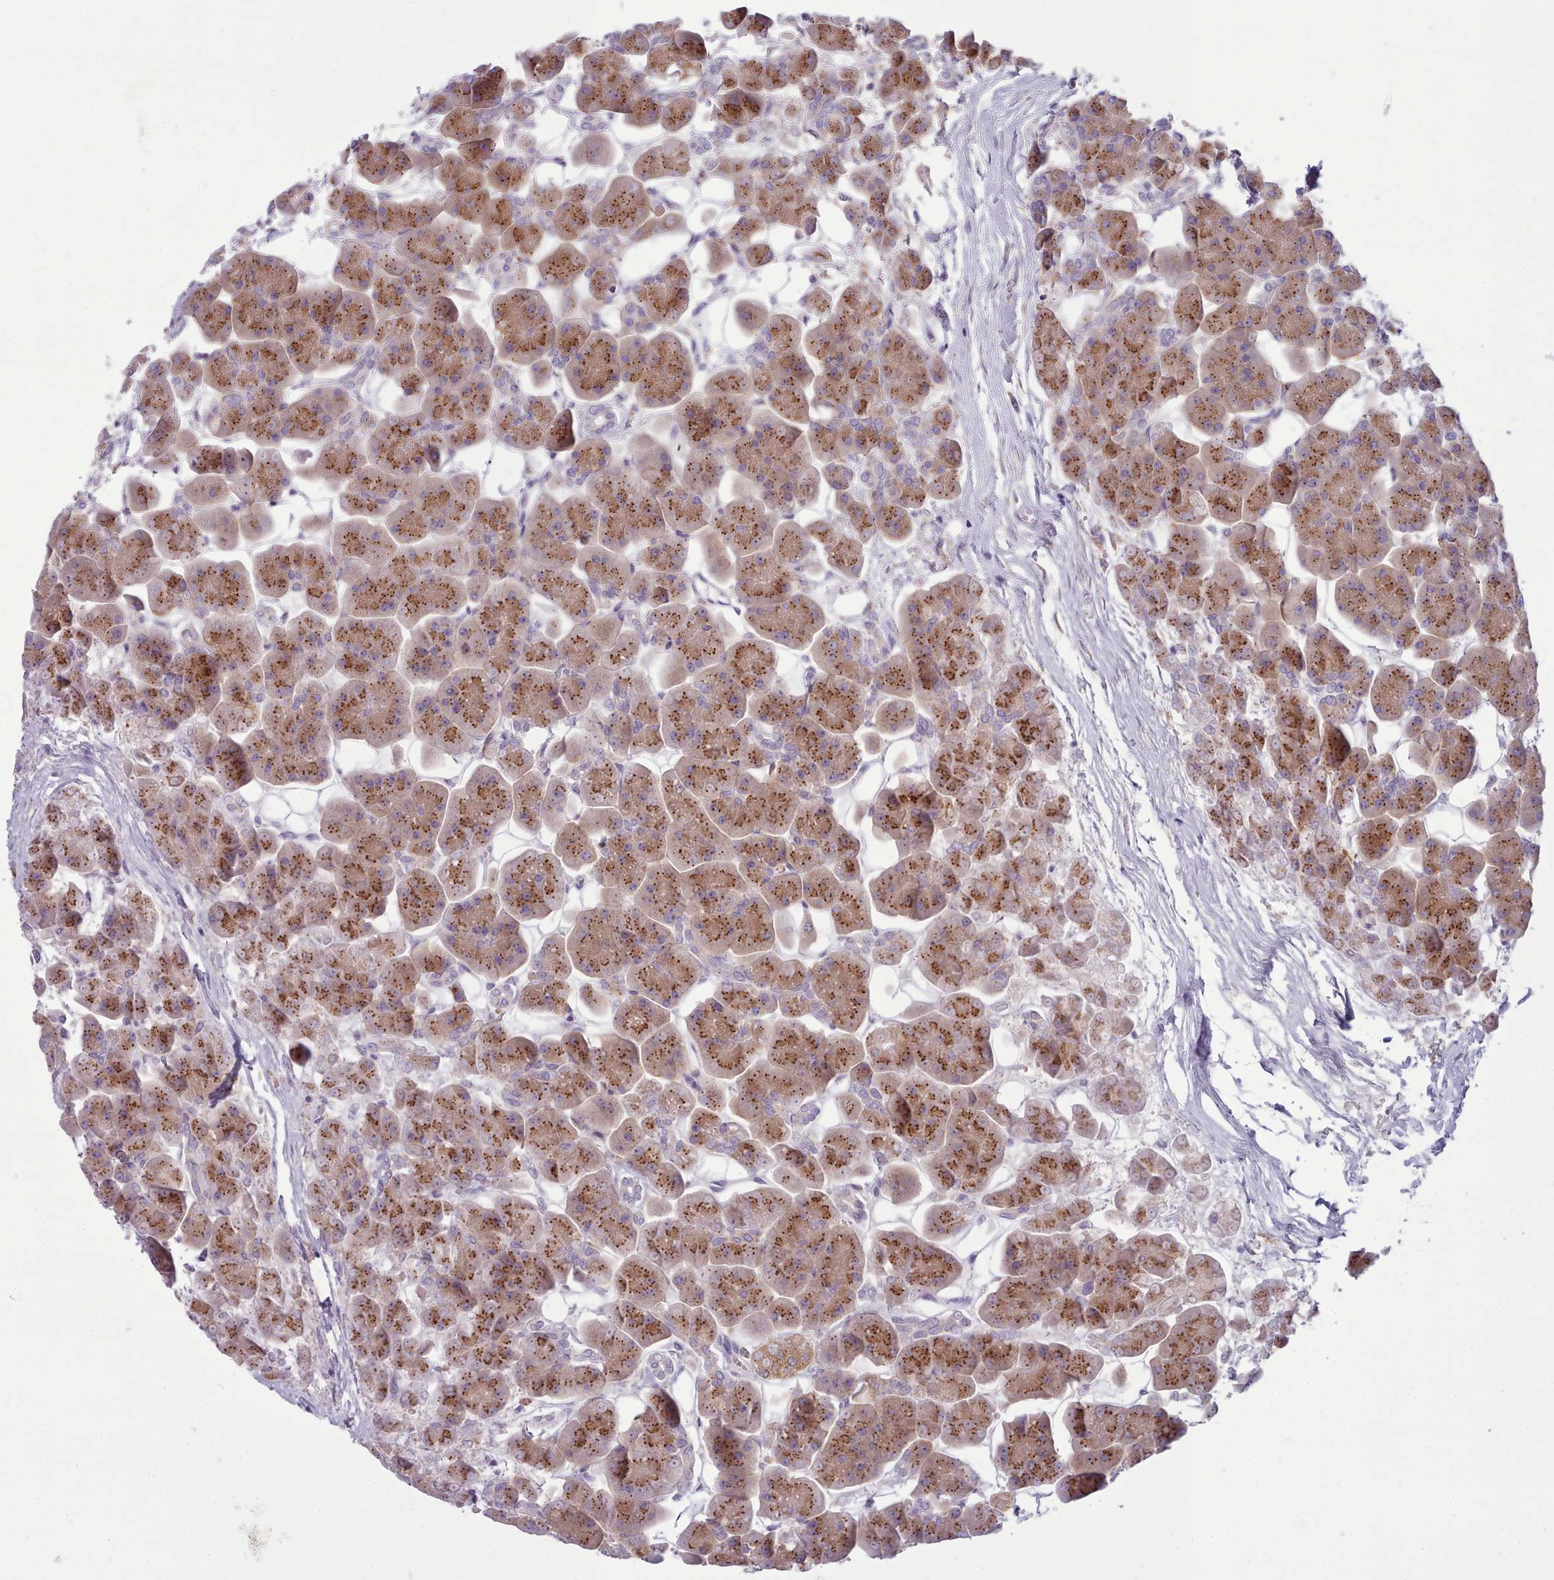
{"staining": {"intensity": "strong", "quantity": ">75%", "location": "cytoplasmic/membranous"}, "tissue": "pancreas", "cell_type": "Exocrine glandular cells", "image_type": "normal", "snomed": [{"axis": "morphology", "description": "Normal tissue, NOS"}, {"axis": "topography", "description": "Pancreas"}], "caption": "Immunohistochemistry (IHC) photomicrograph of normal human pancreas stained for a protein (brown), which reveals high levels of strong cytoplasmic/membranous positivity in approximately >75% of exocrine glandular cells.", "gene": "MYRFL", "patient": {"sex": "male", "age": 66}}